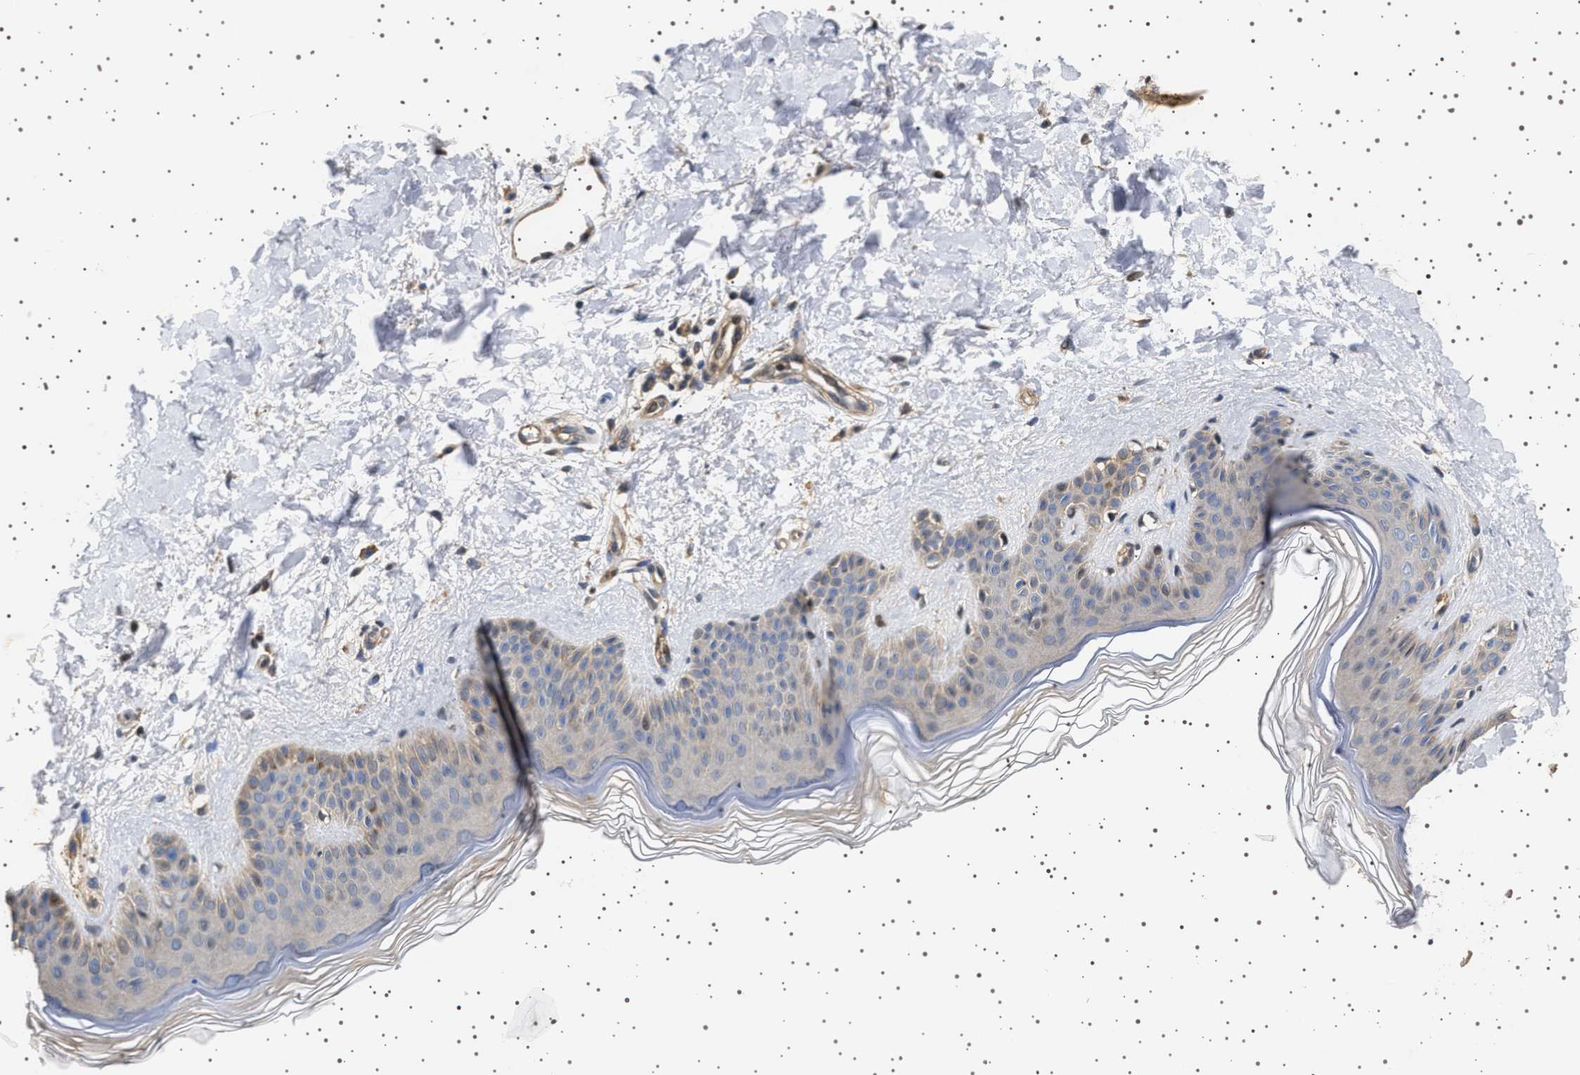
{"staining": {"intensity": "weak", "quantity": "25%-75%", "location": "cytoplasmic/membranous"}, "tissue": "skin", "cell_type": "Fibroblasts", "image_type": "normal", "snomed": [{"axis": "morphology", "description": "Normal tissue, NOS"}, {"axis": "morphology", "description": "Malignant melanoma, Metastatic site"}, {"axis": "topography", "description": "Skin"}], "caption": "Immunohistochemical staining of normal skin reveals low levels of weak cytoplasmic/membranous staining in approximately 25%-75% of fibroblasts.", "gene": "GUCY1B1", "patient": {"sex": "male", "age": 41}}